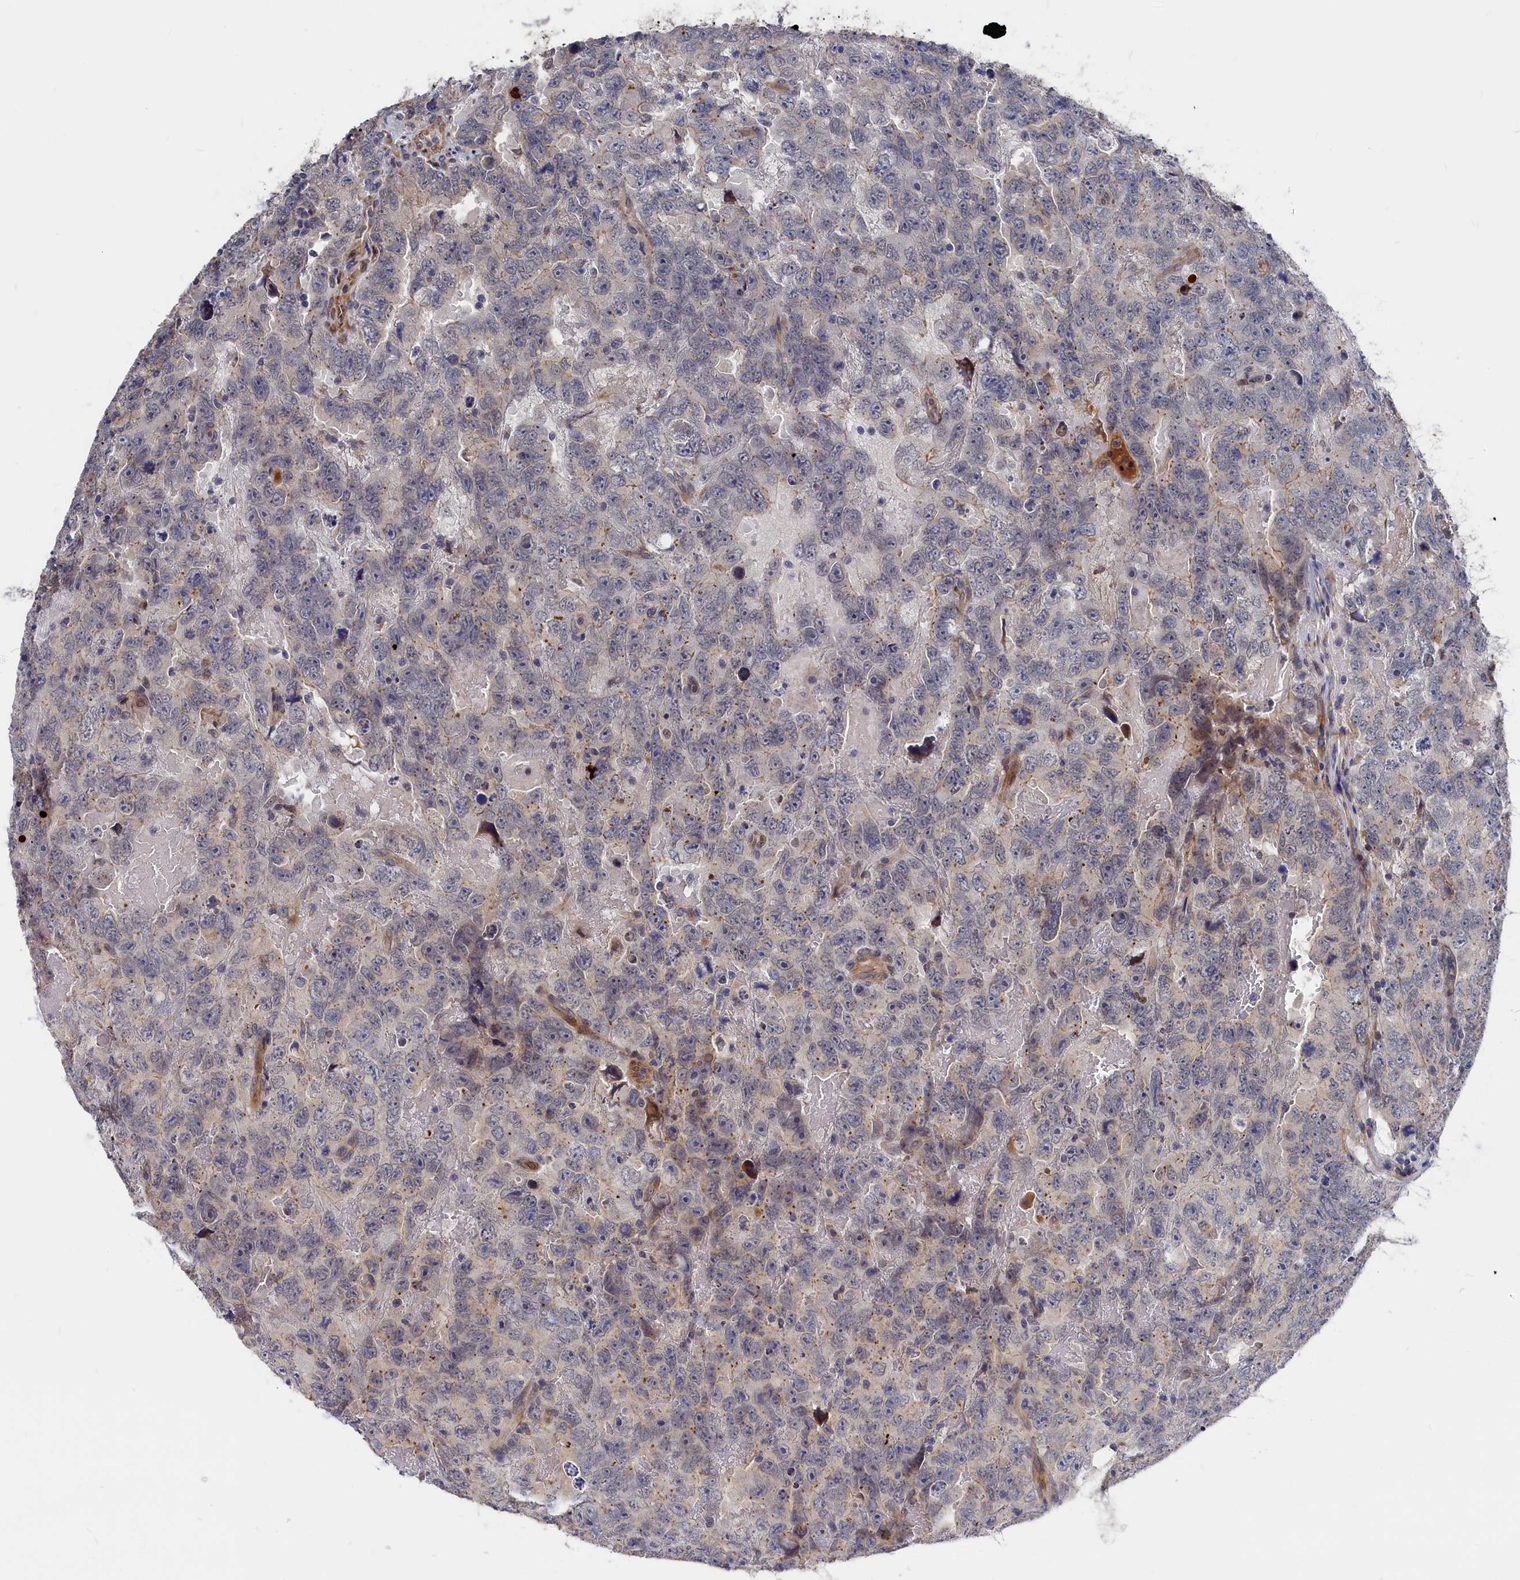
{"staining": {"intensity": "weak", "quantity": "<25%", "location": "cytoplasmic/membranous"}, "tissue": "testis cancer", "cell_type": "Tumor cells", "image_type": "cancer", "snomed": [{"axis": "morphology", "description": "Carcinoma, Embryonal, NOS"}, {"axis": "topography", "description": "Testis"}], "caption": "Protein analysis of embryonal carcinoma (testis) displays no significant staining in tumor cells.", "gene": "CYB5D2", "patient": {"sex": "male", "age": 45}}